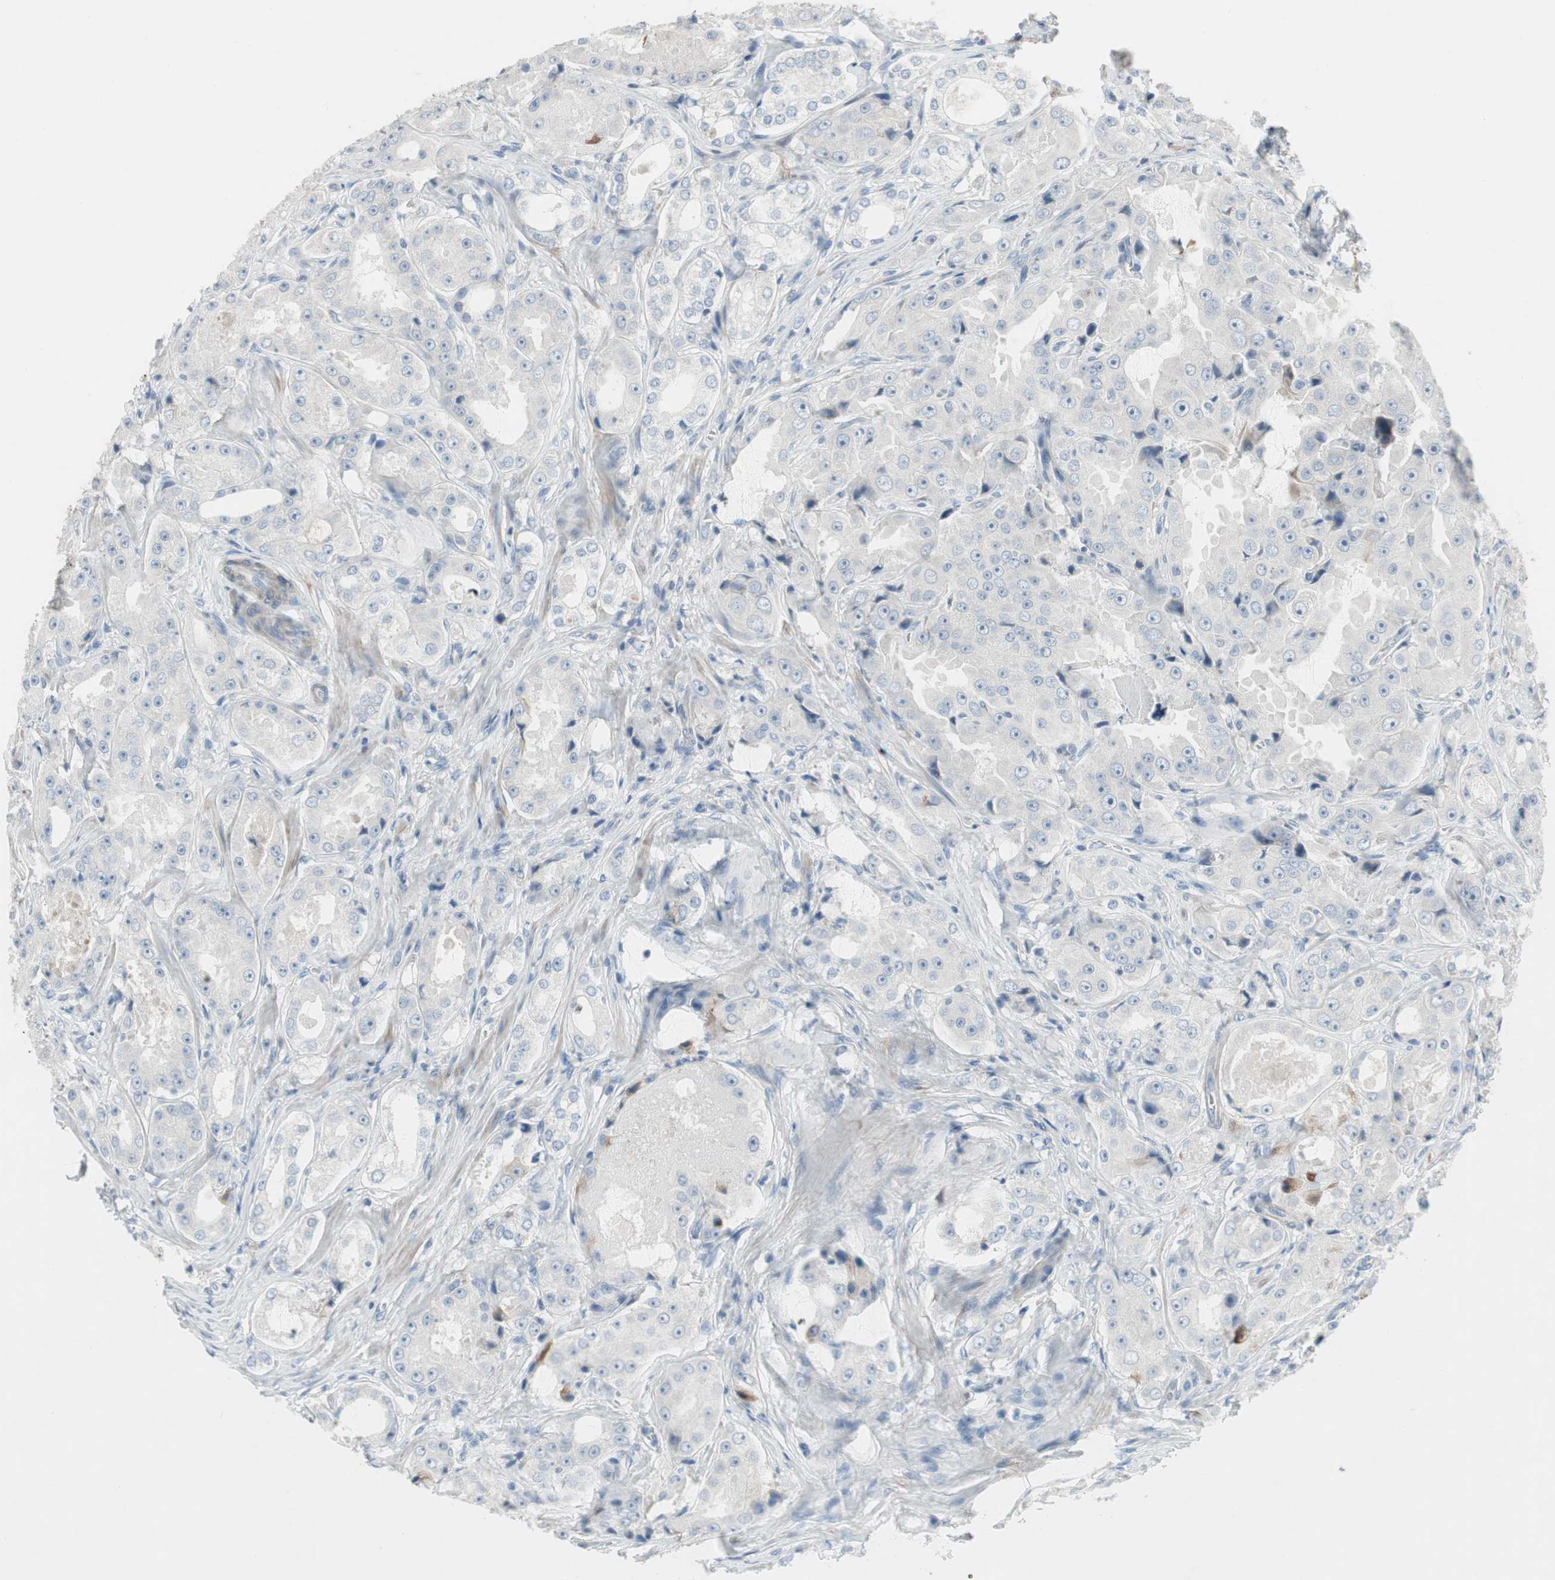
{"staining": {"intensity": "negative", "quantity": "none", "location": "none"}, "tissue": "prostate cancer", "cell_type": "Tumor cells", "image_type": "cancer", "snomed": [{"axis": "morphology", "description": "Adenocarcinoma, High grade"}, {"axis": "topography", "description": "Prostate"}], "caption": "Tumor cells show no significant protein expression in prostate cancer (high-grade adenocarcinoma).", "gene": "PIGR", "patient": {"sex": "male", "age": 73}}